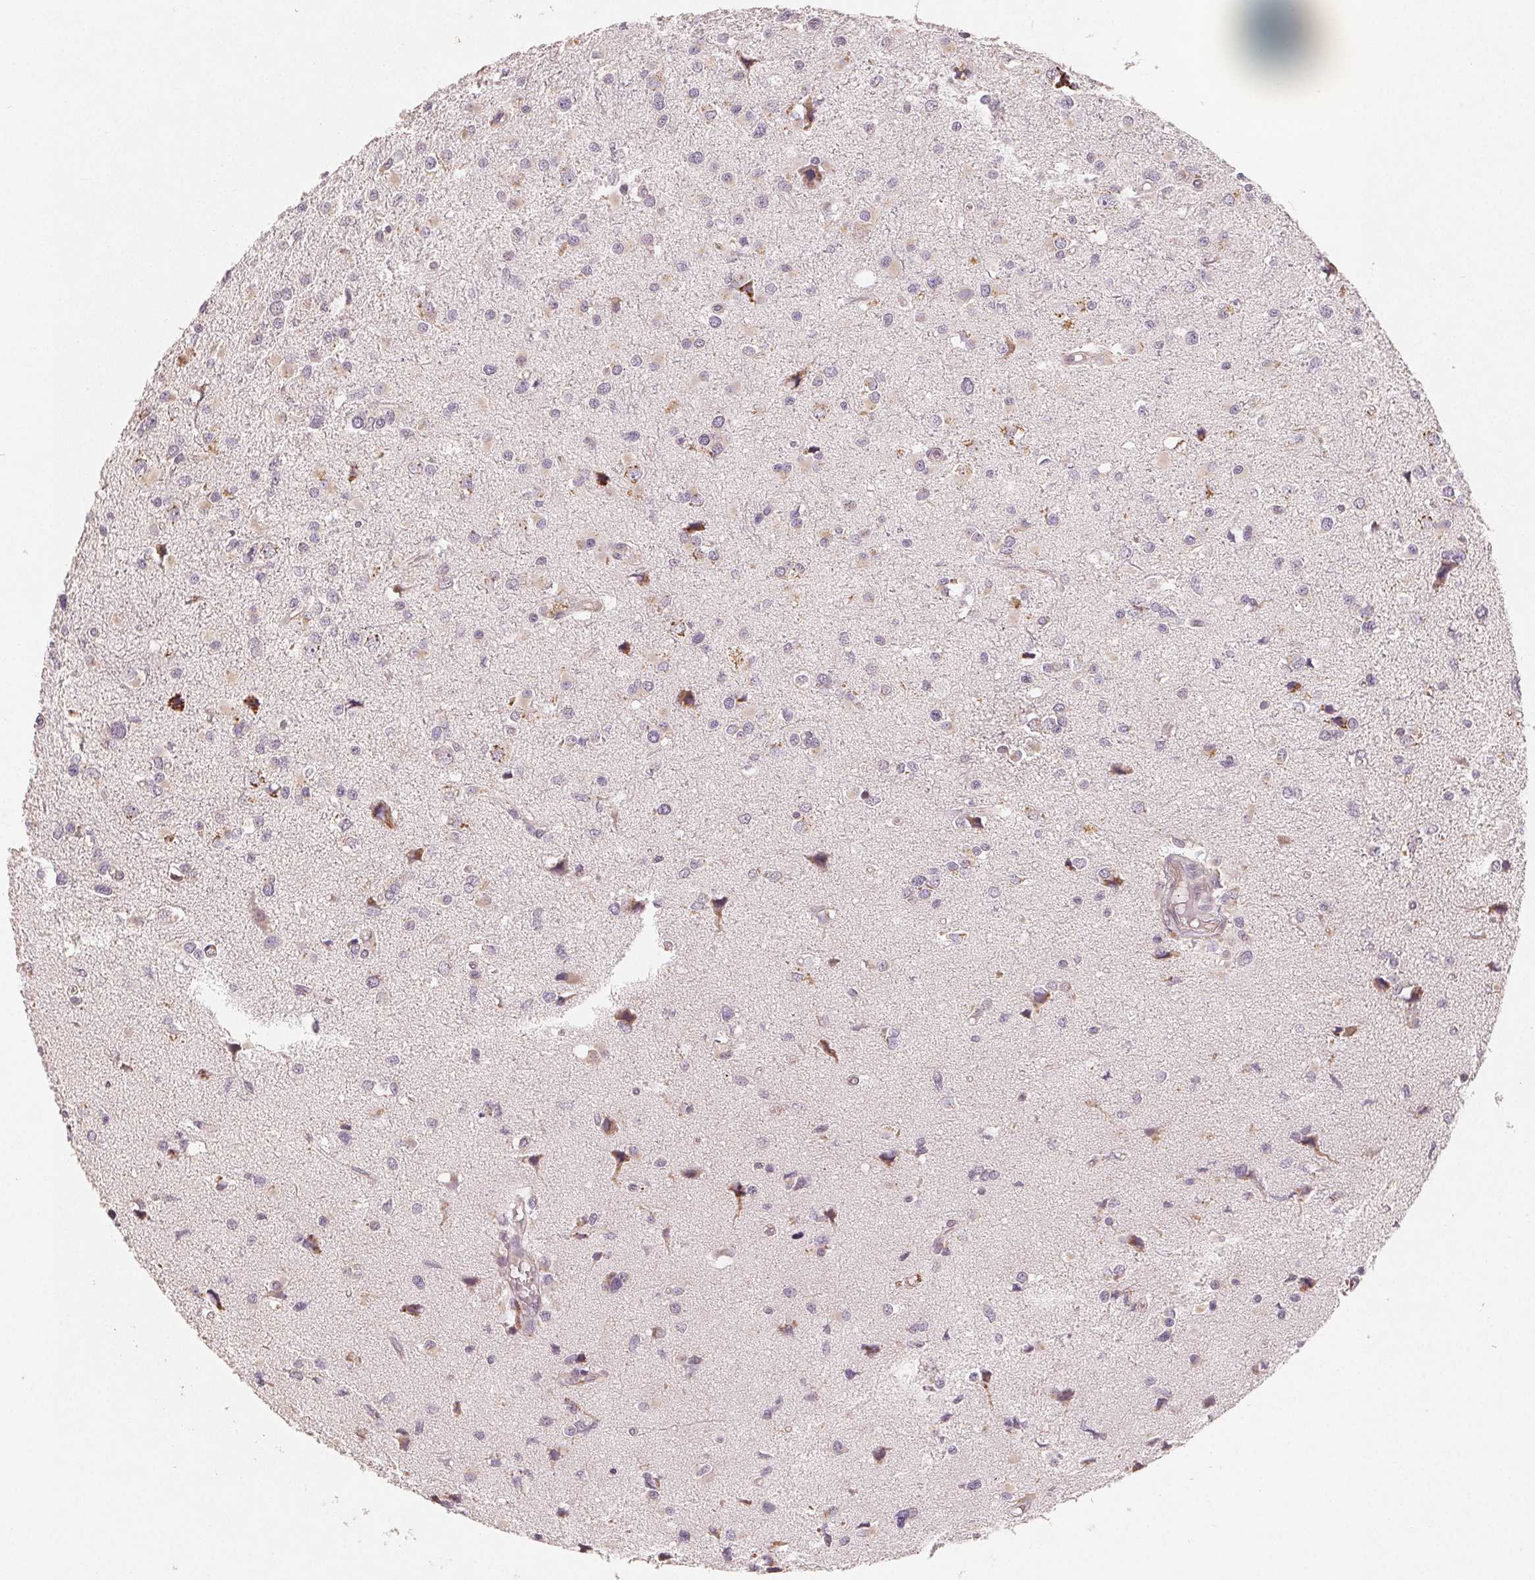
{"staining": {"intensity": "negative", "quantity": "none", "location": "none"}, "tissue": "glioma", "cell_type": "Tumor cells", "image_type": "cancer", "snomed": [{"axis": "morphology", "description": "Glioma, malignant, High grade"}, {"axis": "topography", "description": "Brain"}], "caption": "A photomicrograph of human malignant glioma (high-grade) is negative for staining in tumor cells. The staining was performed using DAB to visualize the protein expression in brown, while the nuclei were stained in blue with hematoxylin (Magnification: 20x).", "gene": "TMSB15B", "patient": {"sex": "male", "age": 54}}